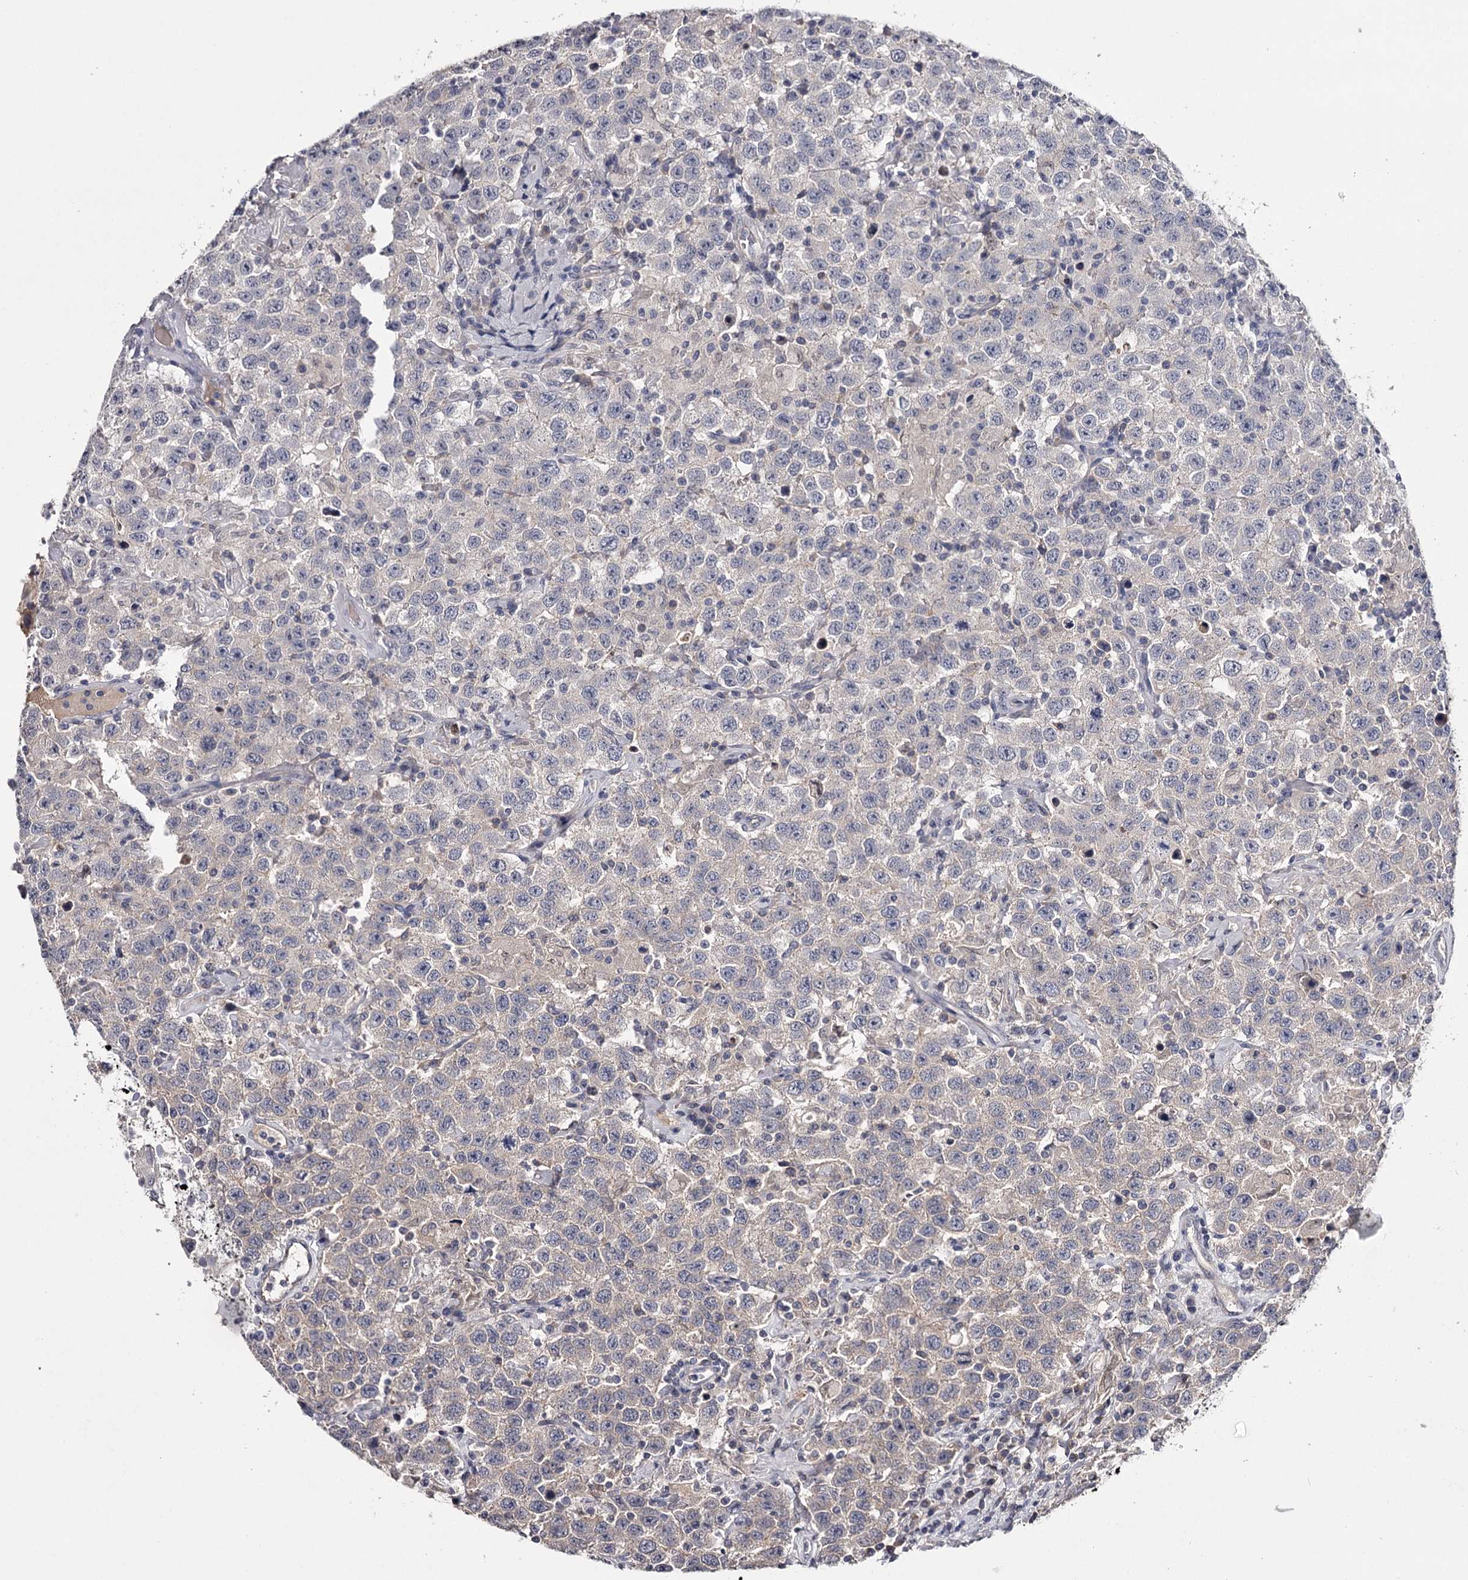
{"staining": {"intensity": "weak", "quantity": "<25%", "location": "cytoplasmic/membranous"}, "tissue": "testis cancer", "cell_type": "Tumor cells", "image_type": "cancer", "snomed": [{"axis": "morphology", "description": "Seminoma, NOS"}, {"axis": "topography", "description": "Testis"}], "caption": "Testis seminoma was stained to show a protein in brown. There is no significant staining in tumor cells. (Stains: DAB (3,3'-diaminobenzidine) IHC with hematoxylin counter stain, Microscopy: brightfield microscopy at high magnification).", "gene": "FDXACB1", "patient": {"sex": "male", "age": 41}}